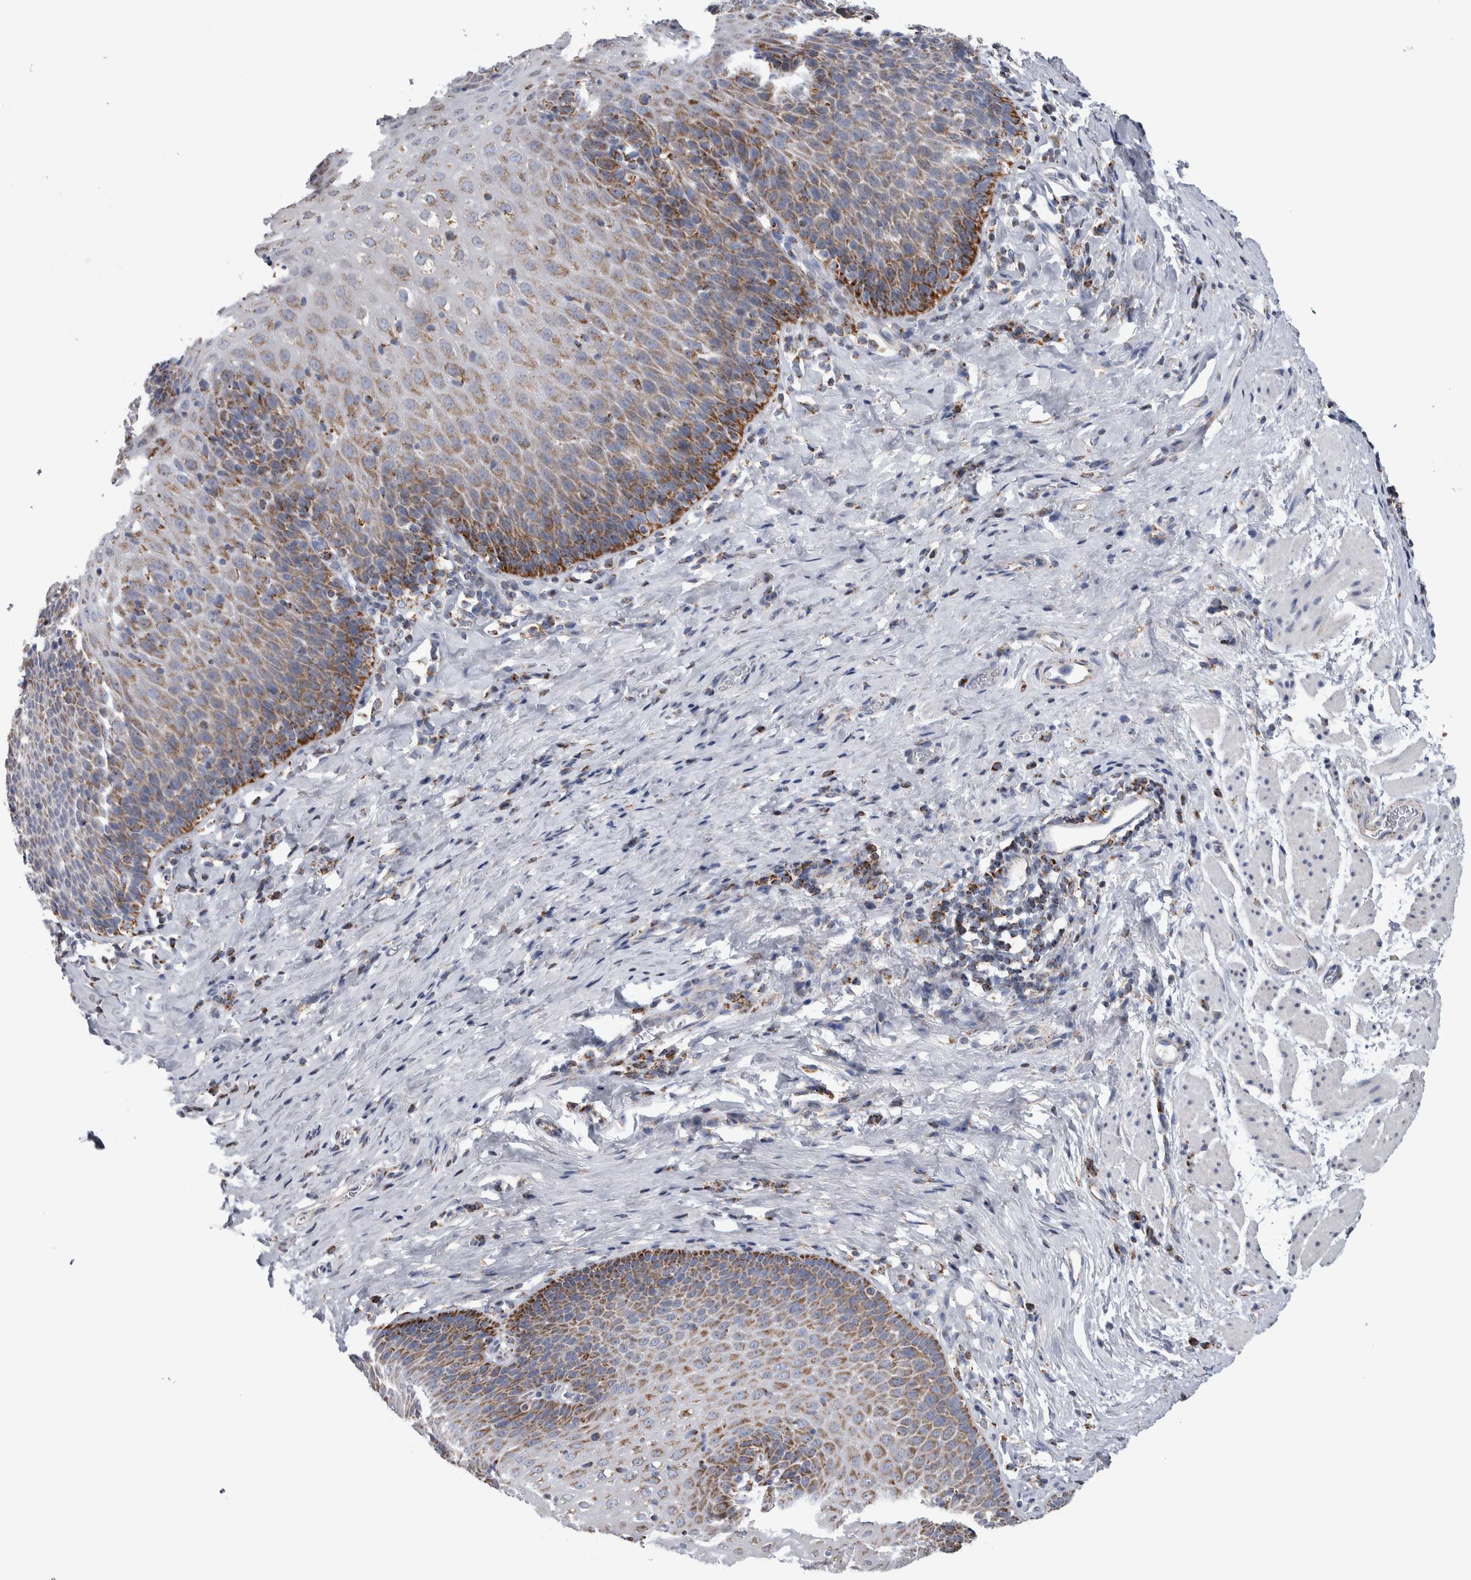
{"staining": {"intensity": "moderate", "quantity": "25%-75%", "location": "cytoplasmic/membranous"}, "tissue": "esophagus", "cell_type": "Squamous epithelial cells", "image_type": "normal", "snomed": [{"axis": "morphology", "description": "Normal tissue, NOS"}, {"axis": "topography", "description": "Esophagus"}], "caption": "A high-resolution image shows immunohistochemistry staining of unremarkable esophagus, which demonstrates moderate cytoplasmic/membranous positivity in approximately 25%-75% of squamous epithelial cells.", "gene": "ETFA", "patient": {"sex": "female", "age": 61}}